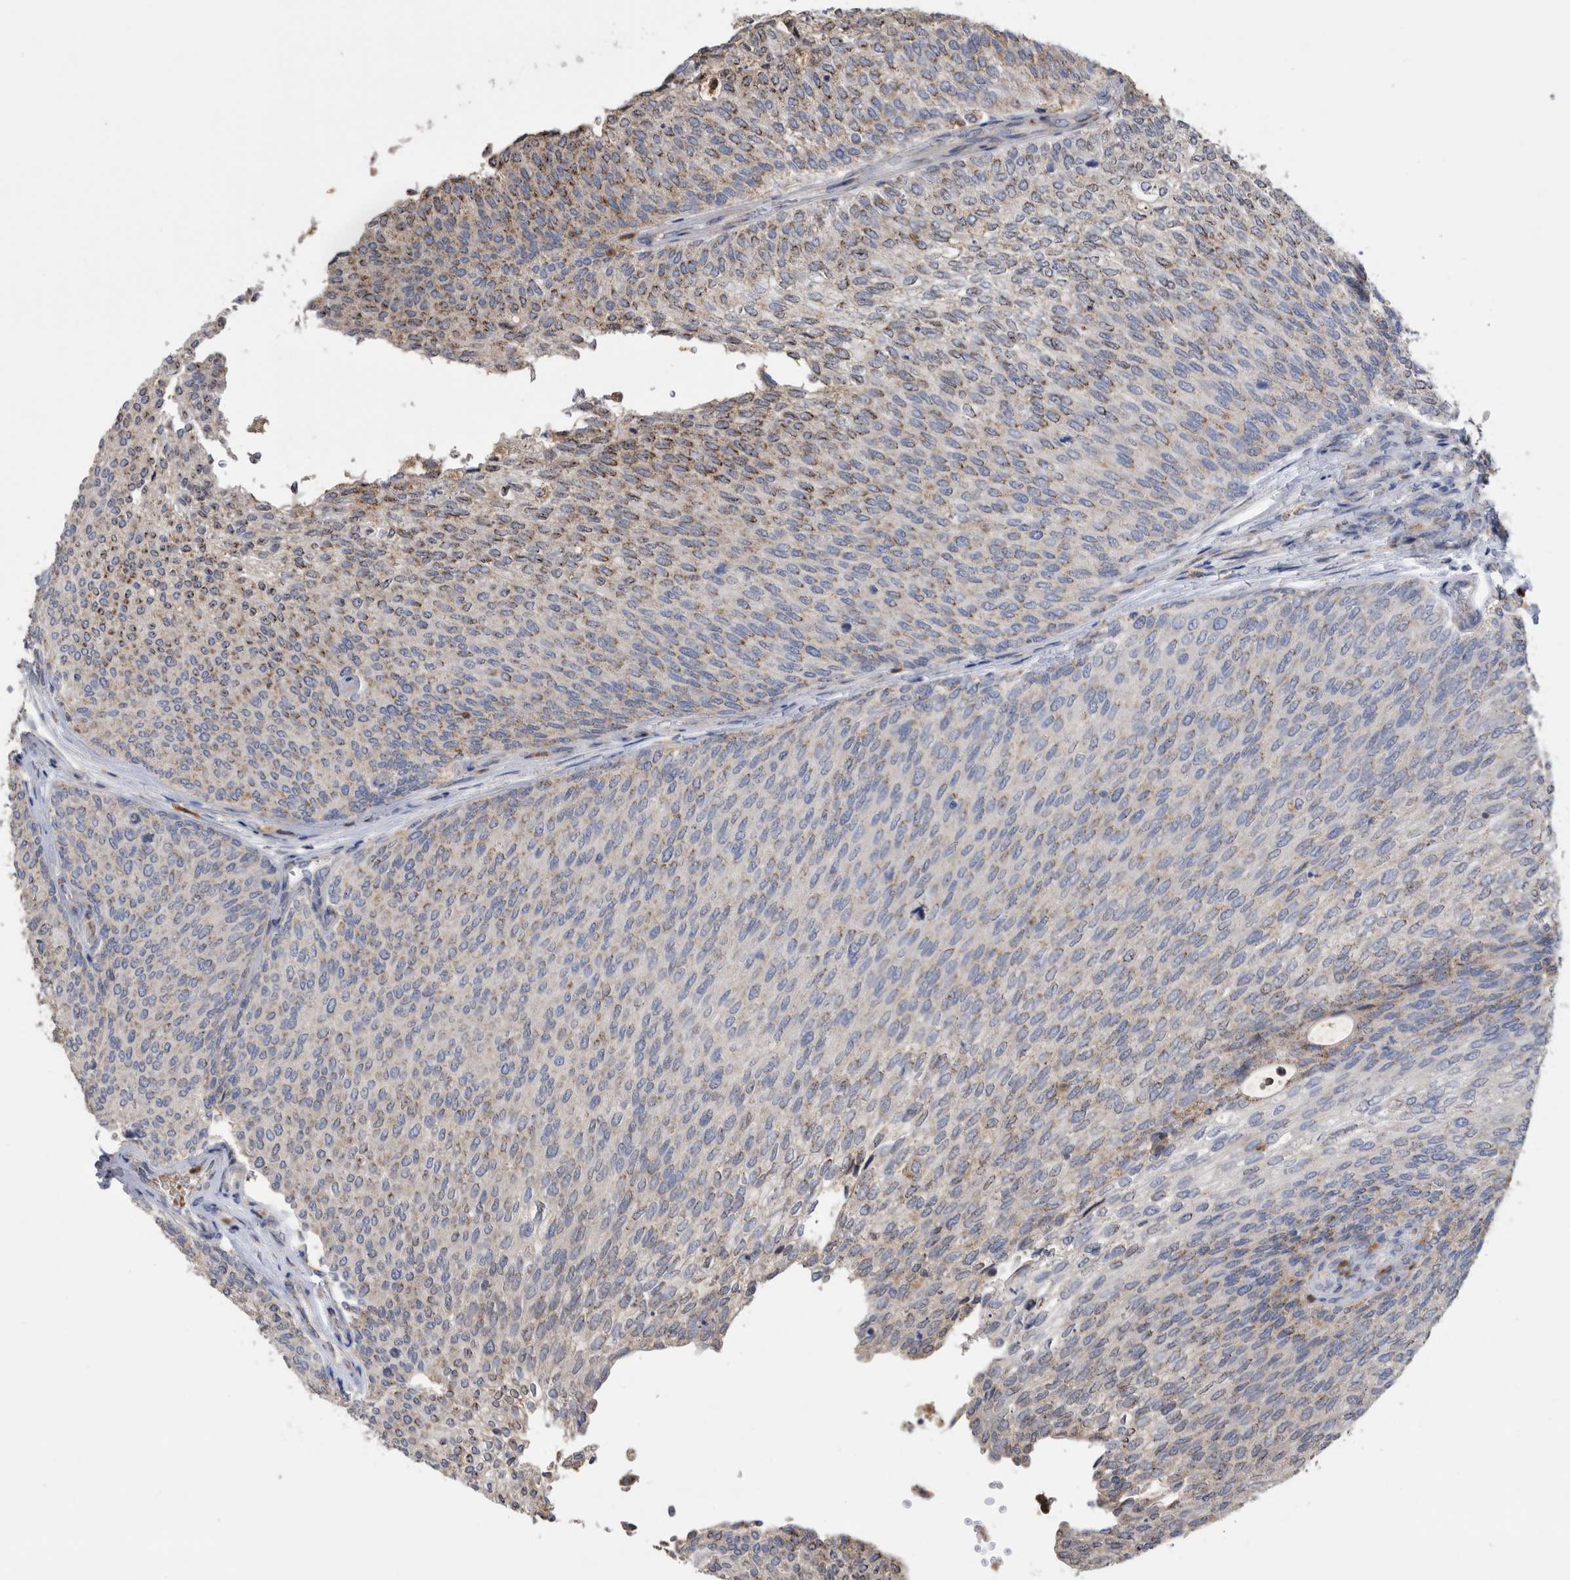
{"staining": {"intensity": "moderate", "quantity": "25%-75%", "location": "cytoplasmic/membranous"}, "tissue": "urothelial cancer", "cell_type": "Tumor cells", "image_type": "cancer", "snomed": [{"axis": "morphology", "description": "Urothelial carcinoma, Low grade"}, {"axis": "topography", "description": "Urinary bladder"}], "caption": "Protein expression analysis of low-grade urothelial carcinoma demonstrates moderate cytoplasmic/membranous staining in approximately 25%-75% of tumor cells. (brown staining indicates protein expression, while blue staining denotes nuclei).", "gene": "CRISPLD2", "patient": {"sex": "female", "age": 79}}